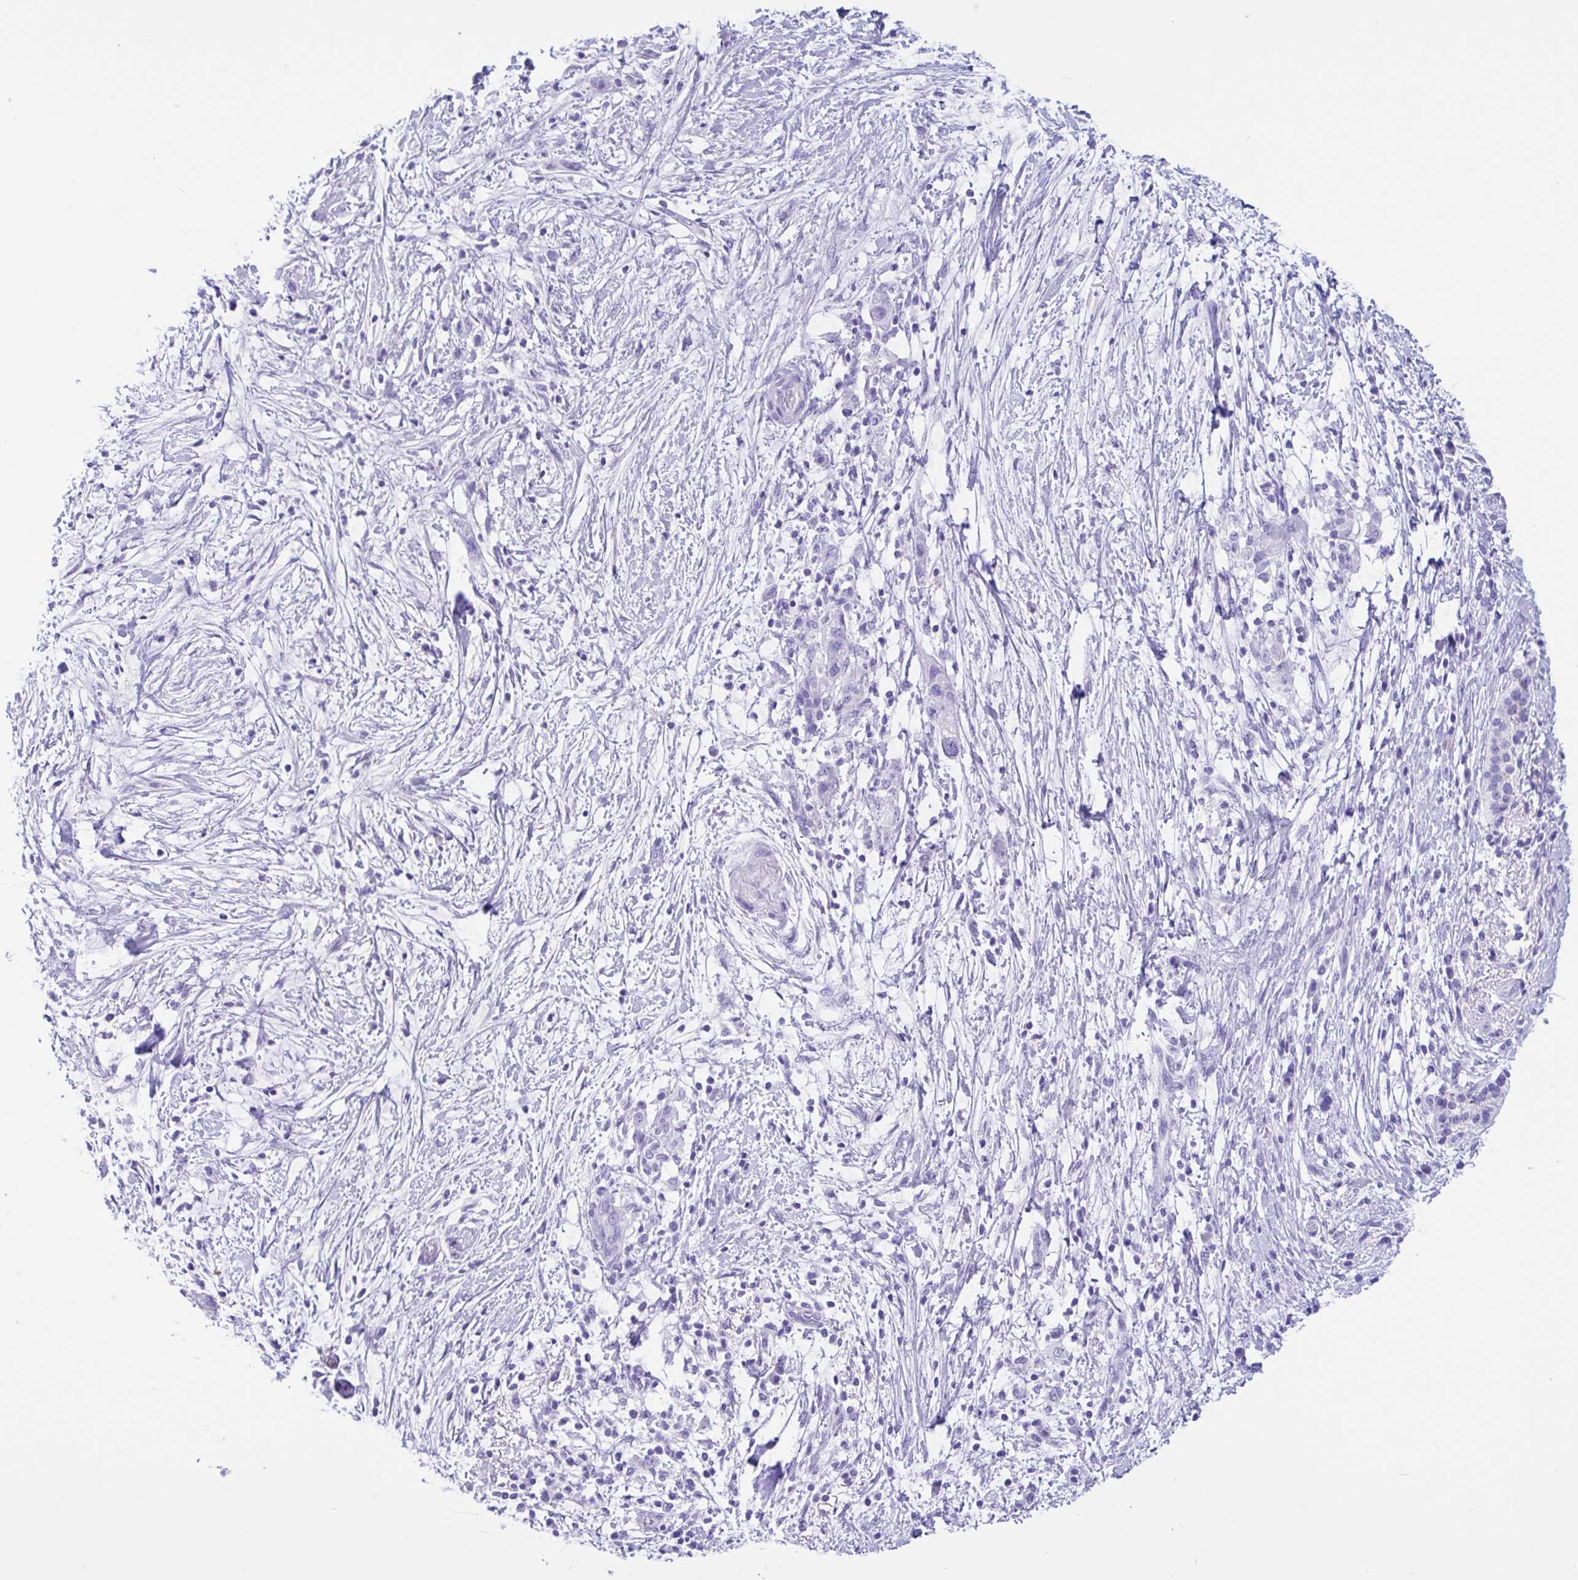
{"staining": {"intensity": "negative", "quantity": "none", "location": "none"}, "tissue": "pancreatic cancer", "cell_type": "Tumor cells", "image_type": "cancer", "snomed": [{"axis": "morphology", "description": "Adenocarcinoma, NOS"}, {"axis": "topography", "description": "Pancreas"}], "caption": "A micrograph of human pancreatic adenocarcinoma is negative for staining in tumor cells.", "gene": "OR4N4", "patient": {"sex": "female", "age": 72}}